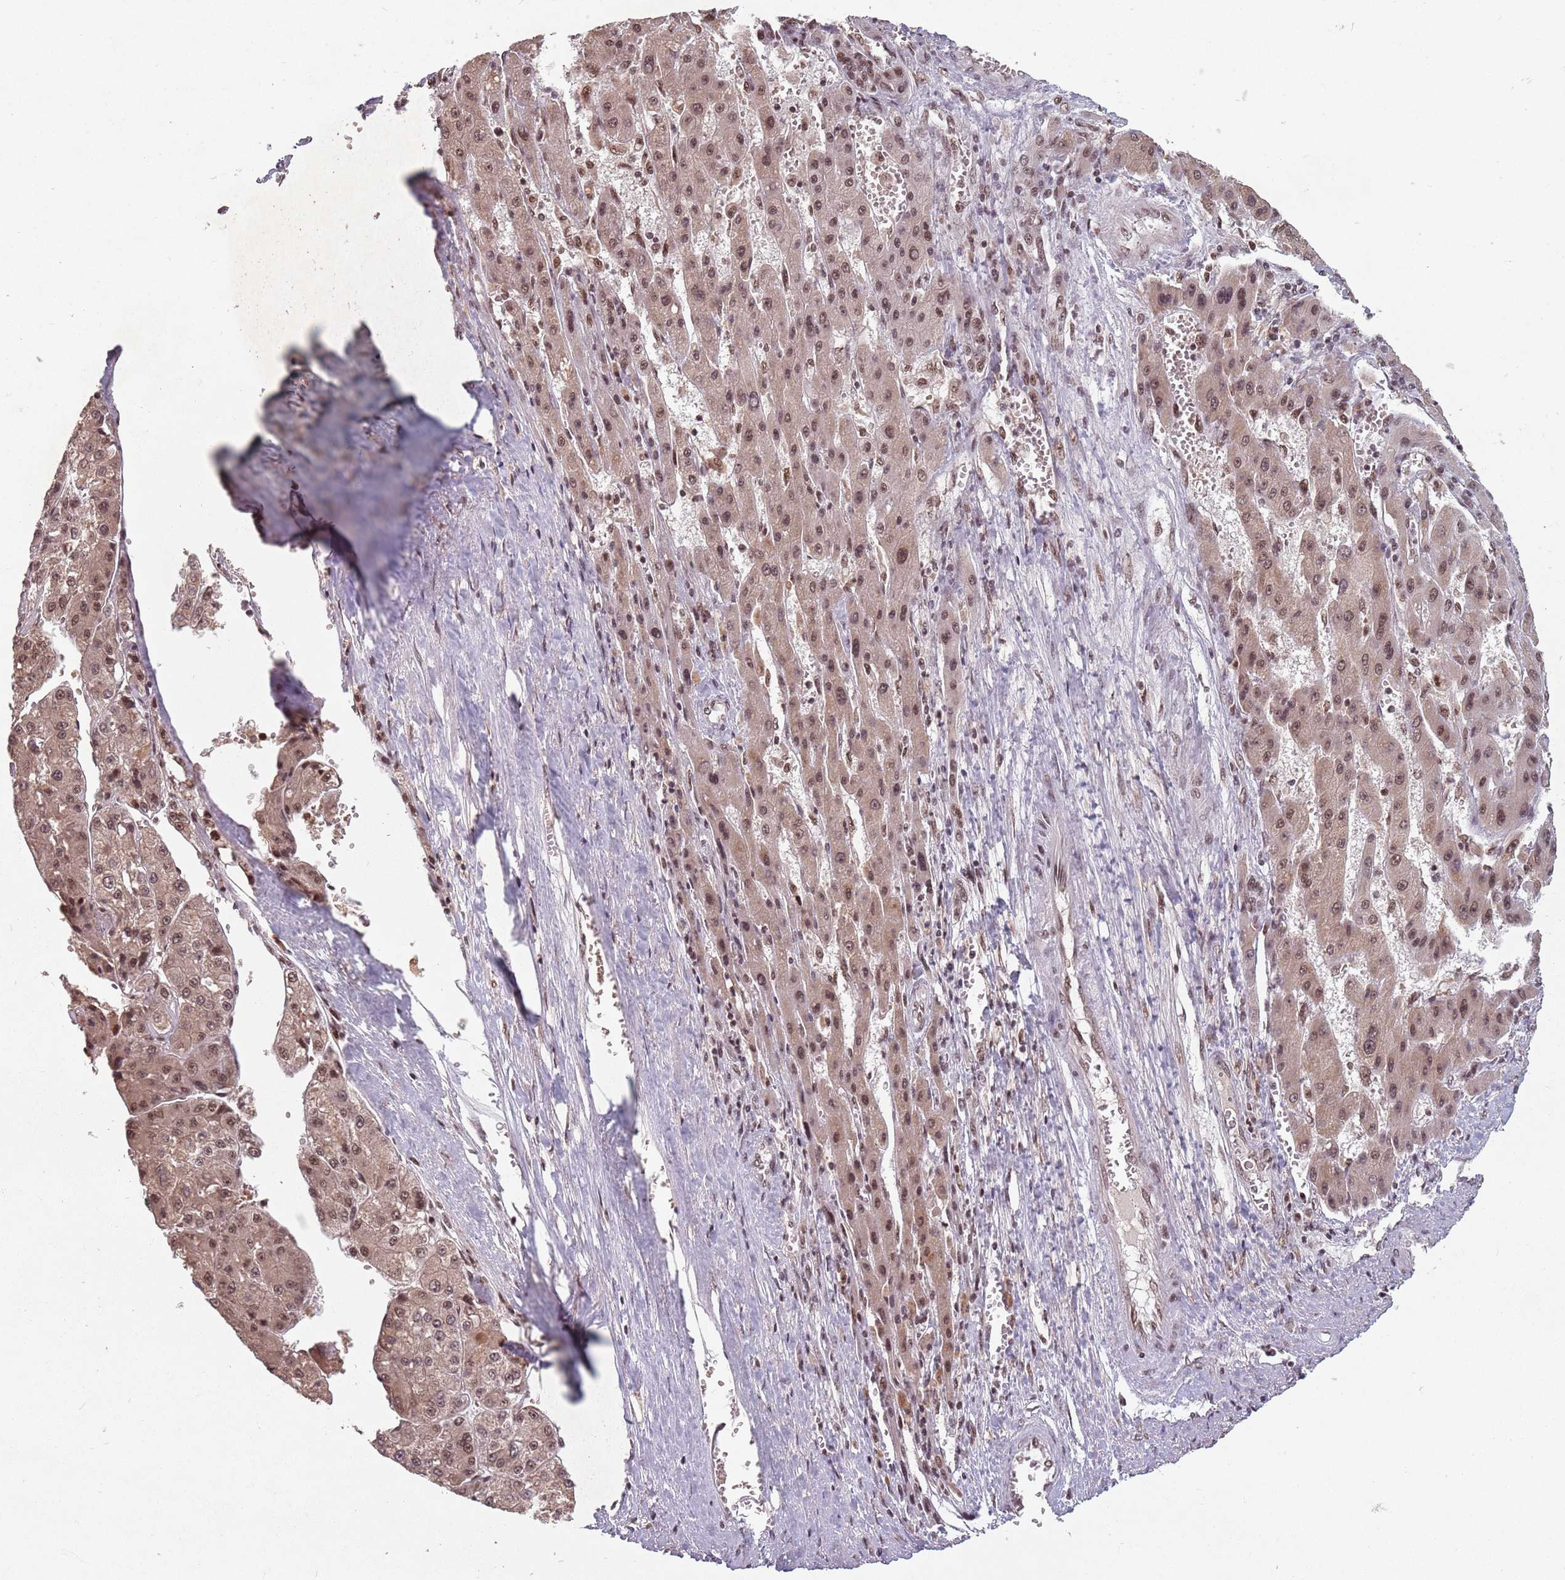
{"staining": {"intensity": "moderate", "quantity": ">75%", "location": "nuclear"}, "tissue": "liver cancer", "cell_type": "Tumor cells", "image_type": "cancer", "snomed": [{"axis": "morphology", "description": "Carcinoma, Hepatocellular, NOS"}, {"axis": "topography", "description": "Liver"}], "caption": "High-power microscopy captured an IHC photomicrograph of hepatocellular carcinoma (liver), revealing moderate nuclear expression in approximately >75% of tumor cells. The staining was performed using DAB (3,3'-diaminobenzidine), with brown indicating positive protein expression. Nuclei are stained blue with hematoxylin.", "gene": "NCBP1", "patient": {"sex": "female", "age": 73}}